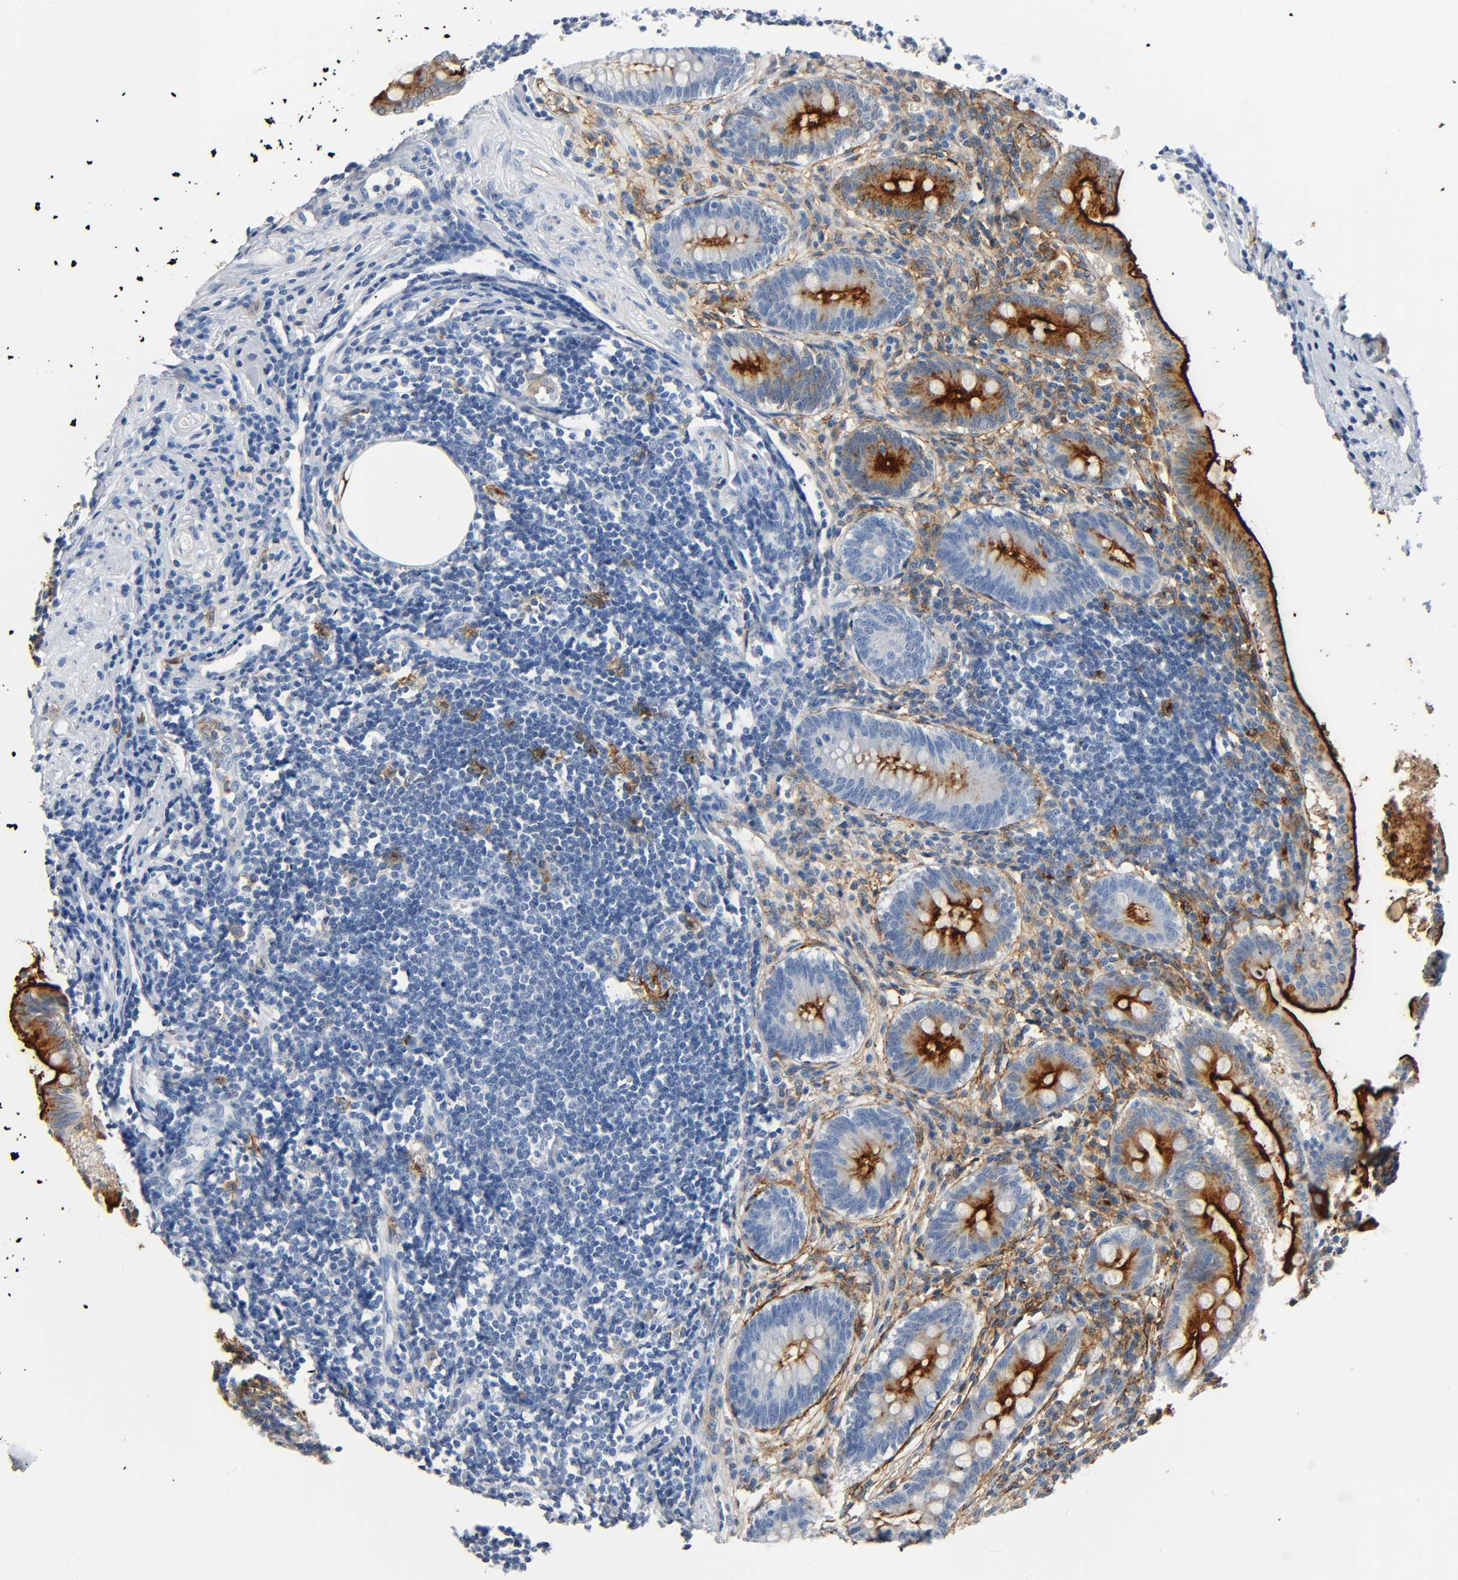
{"staining": {"intensity": "strong", "quantity": "25%-75%", "location": "cytoplasmic/membranous"}, "tissue": "appendix", "cell_type": "Glandular cells", "image_type": "normal", "snomed": [{"axis": "morphology", "description": "Normal tissue, NOS"}, {"axis": "topography", "description": "Appendix"}], "caption": "A high-resolution photomicrograph shows immunohistochemistry (IHC) staining of normal appendix, which demonstrates strong cytoplasmic/membranous staining in approximately 25%-75% of glandular cells. The staining was performed using DAB to visualize the protein expression in brown, while the nuclei were stained in blue with hematoxylin (Magnification: 20x).", "gene": "ANPEP", "patient": {"sex": "female", "age": 50}}